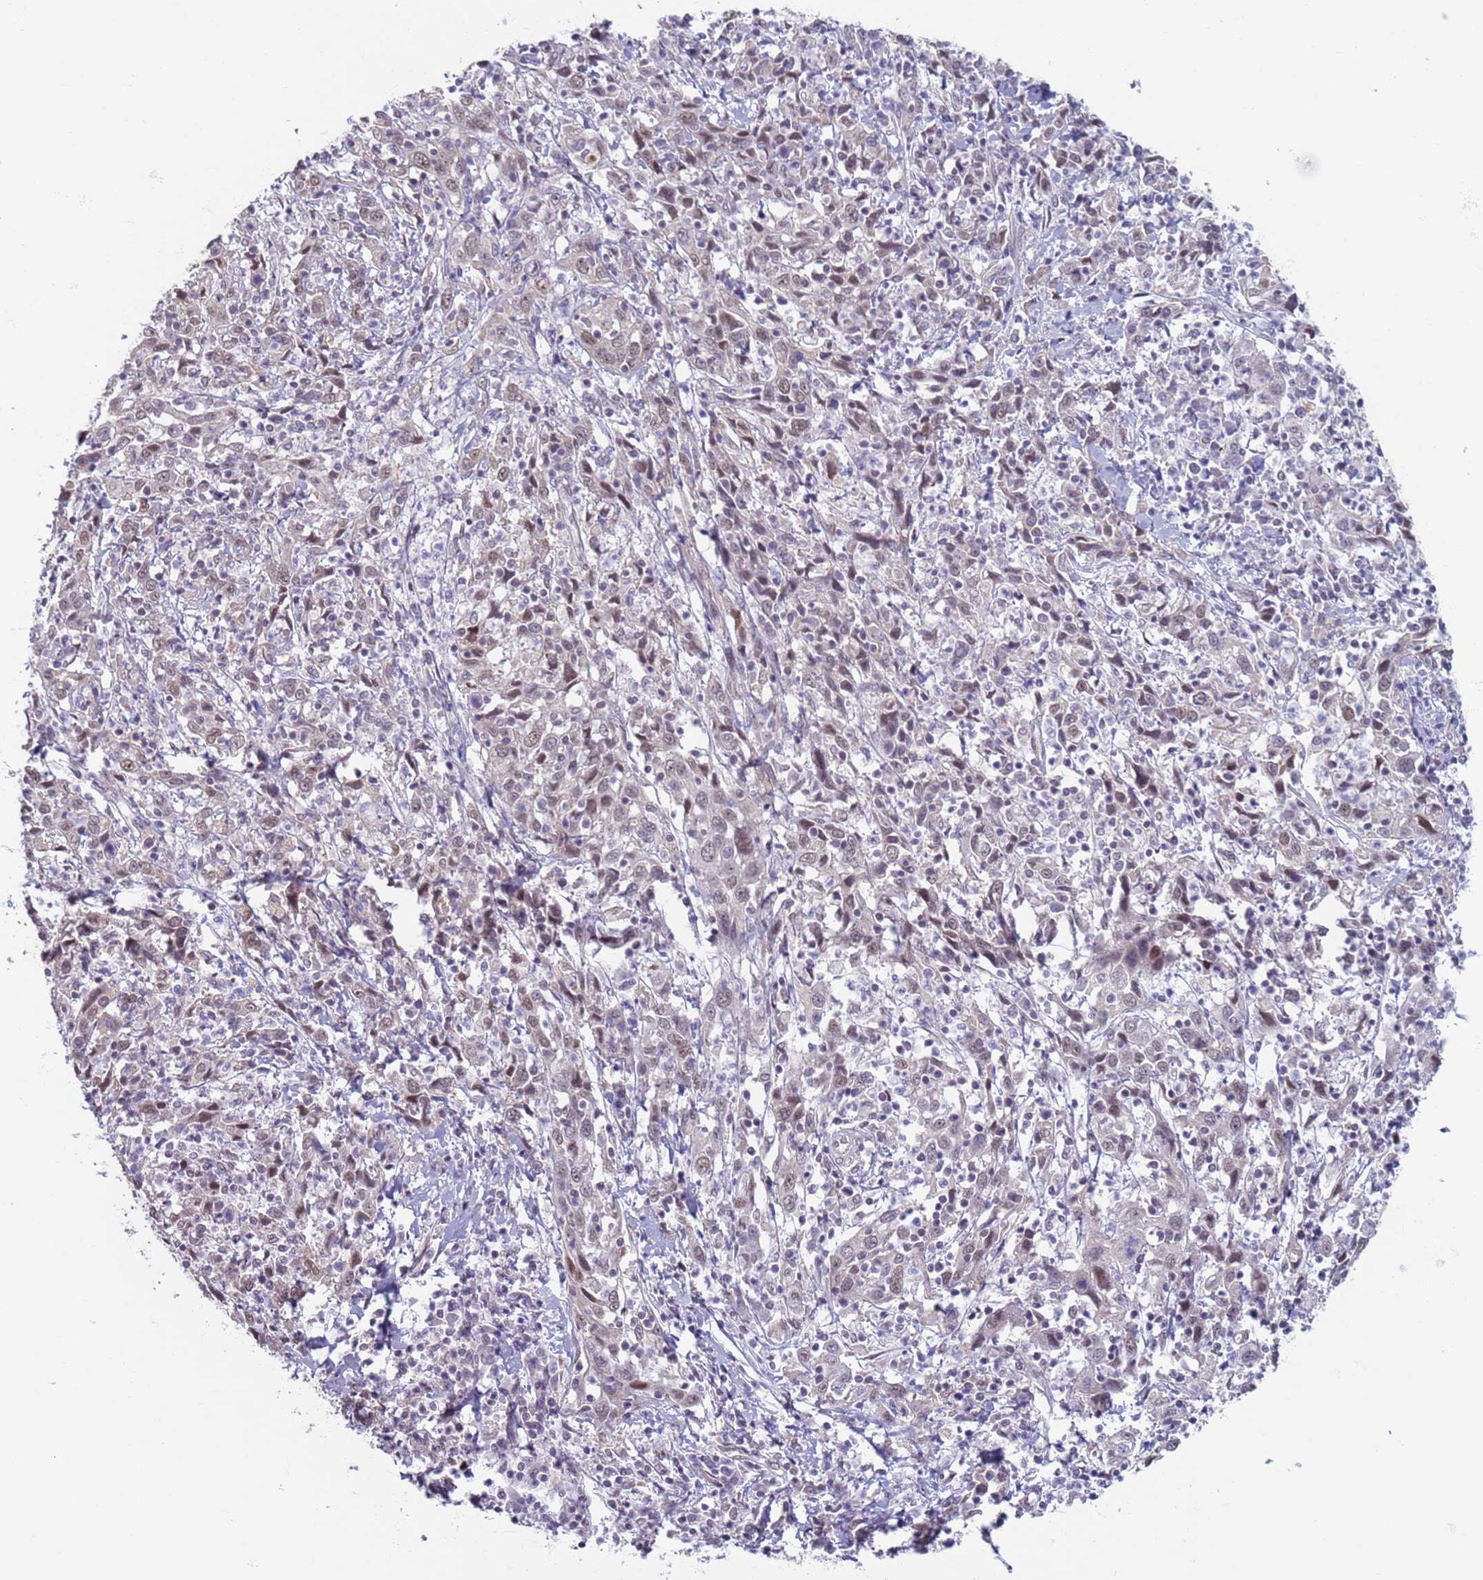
{"staining": {"intensity": "weak", "quantity": ">75%", "location": "nuclear"}, "tissue": "cervical cancer", "cell_type": "Tumor cells", "image_type": "cancer", "snomed": [{"axis": "morphology", "description": "Squamous cell carcinoma, NOS"}, {"axis": "topography", "description": "Cervix"}], "caption": "The histopathology image shows a brown stain indicating the presence of a protein in the nuclear of tumor cells in cervical squamous cell carcinoma.", "gene": "SAE1", "patient": {"sex": "female", "age": 46}}